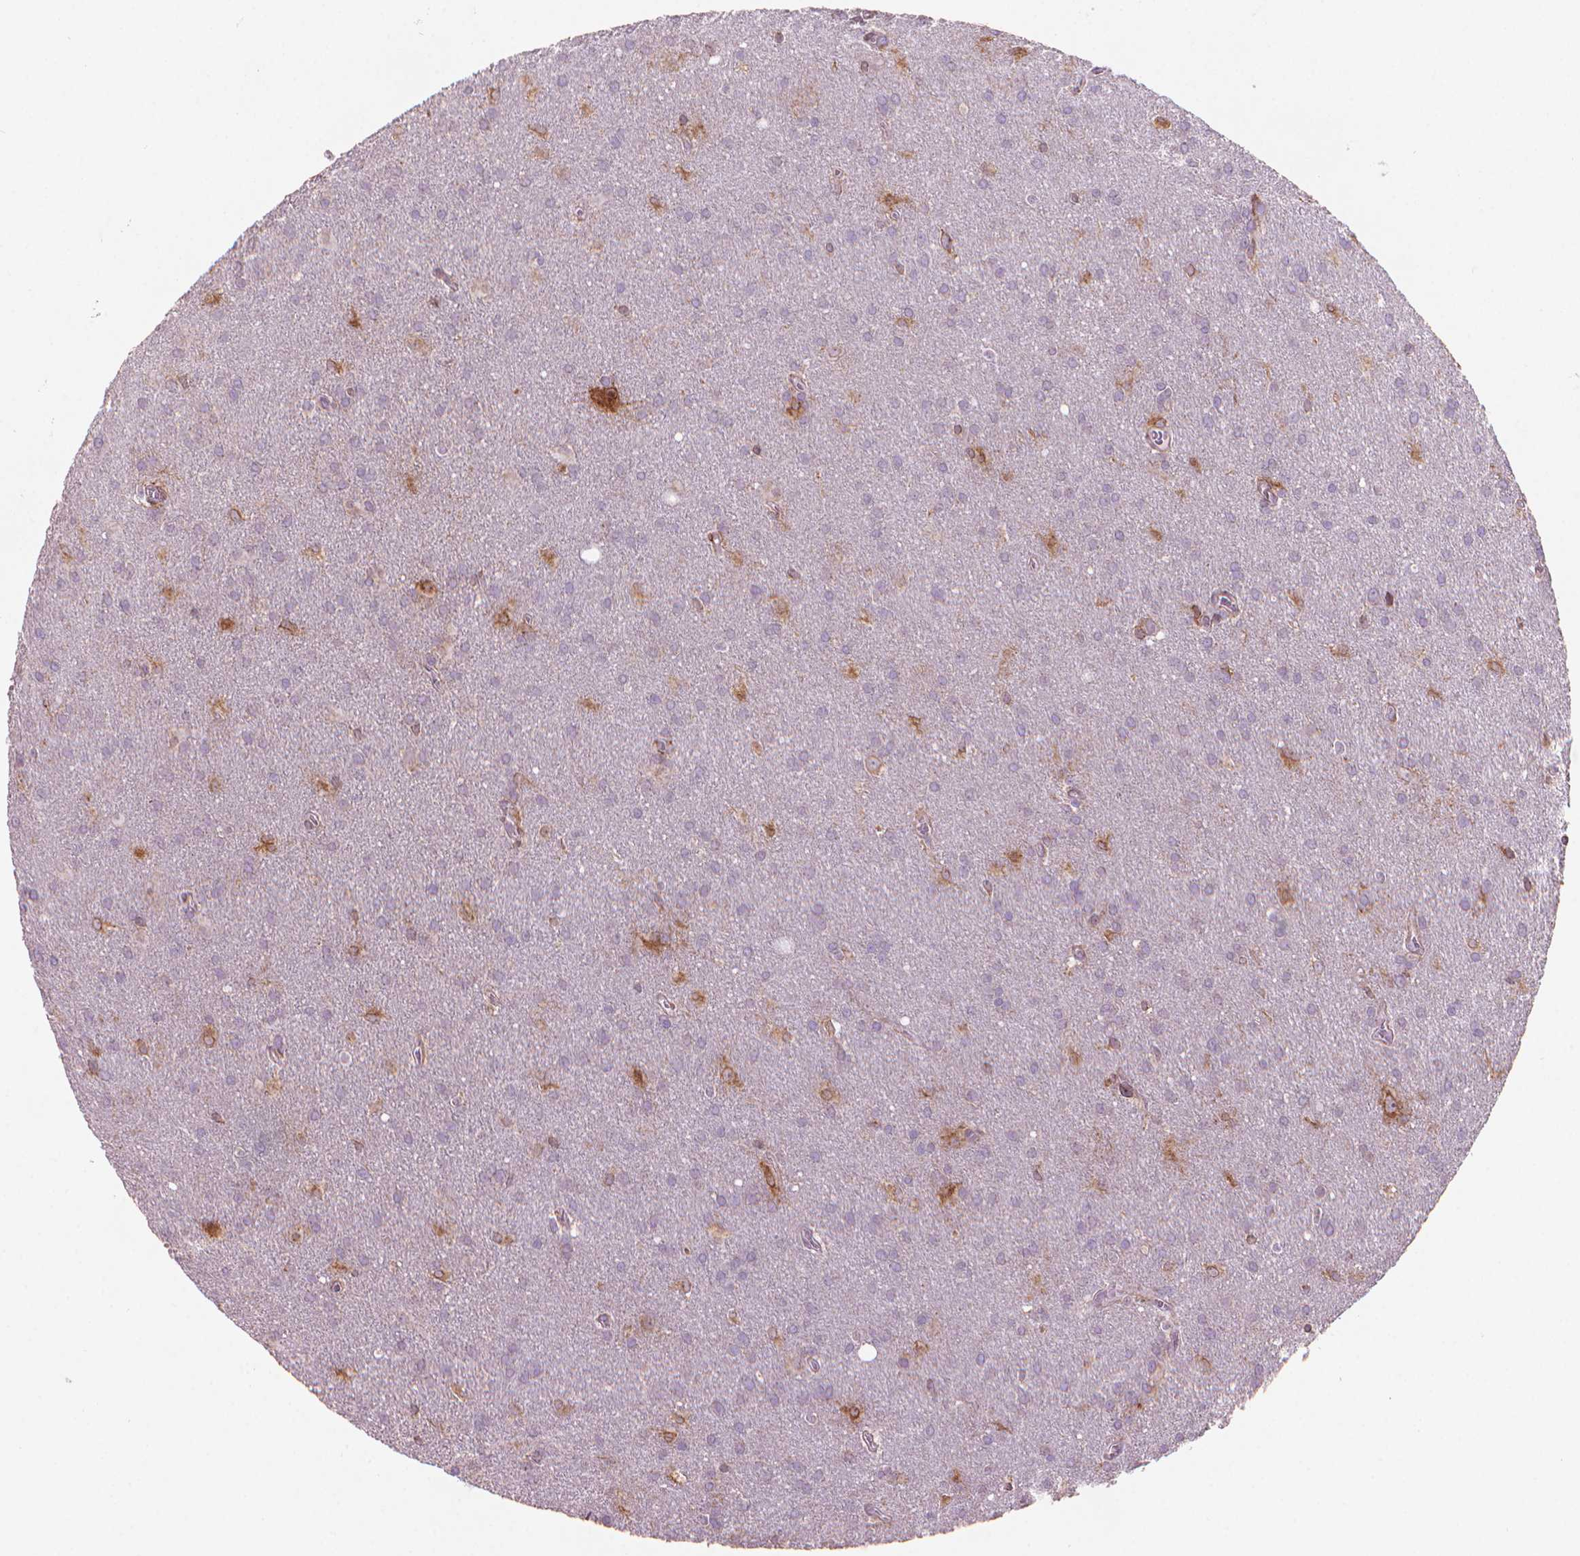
{"staining": {"intensity": "negative", "quantity": "none", "location": "none"}, "tissue": "glioma", "cell_type": "Tumor cells", "image_type": "cancer", "snomed": [{"axis": "morphology", "description": "Glioma, malignant, Low grade"}, {"axis": "topography", "description": "Brain"}], "caption": "Protein analysis of malignant glioma (low-grade) exhibits no significant staining in tumor cells.", "gene": "BCL2", "patient": {"sex": "male", "age": 58}}